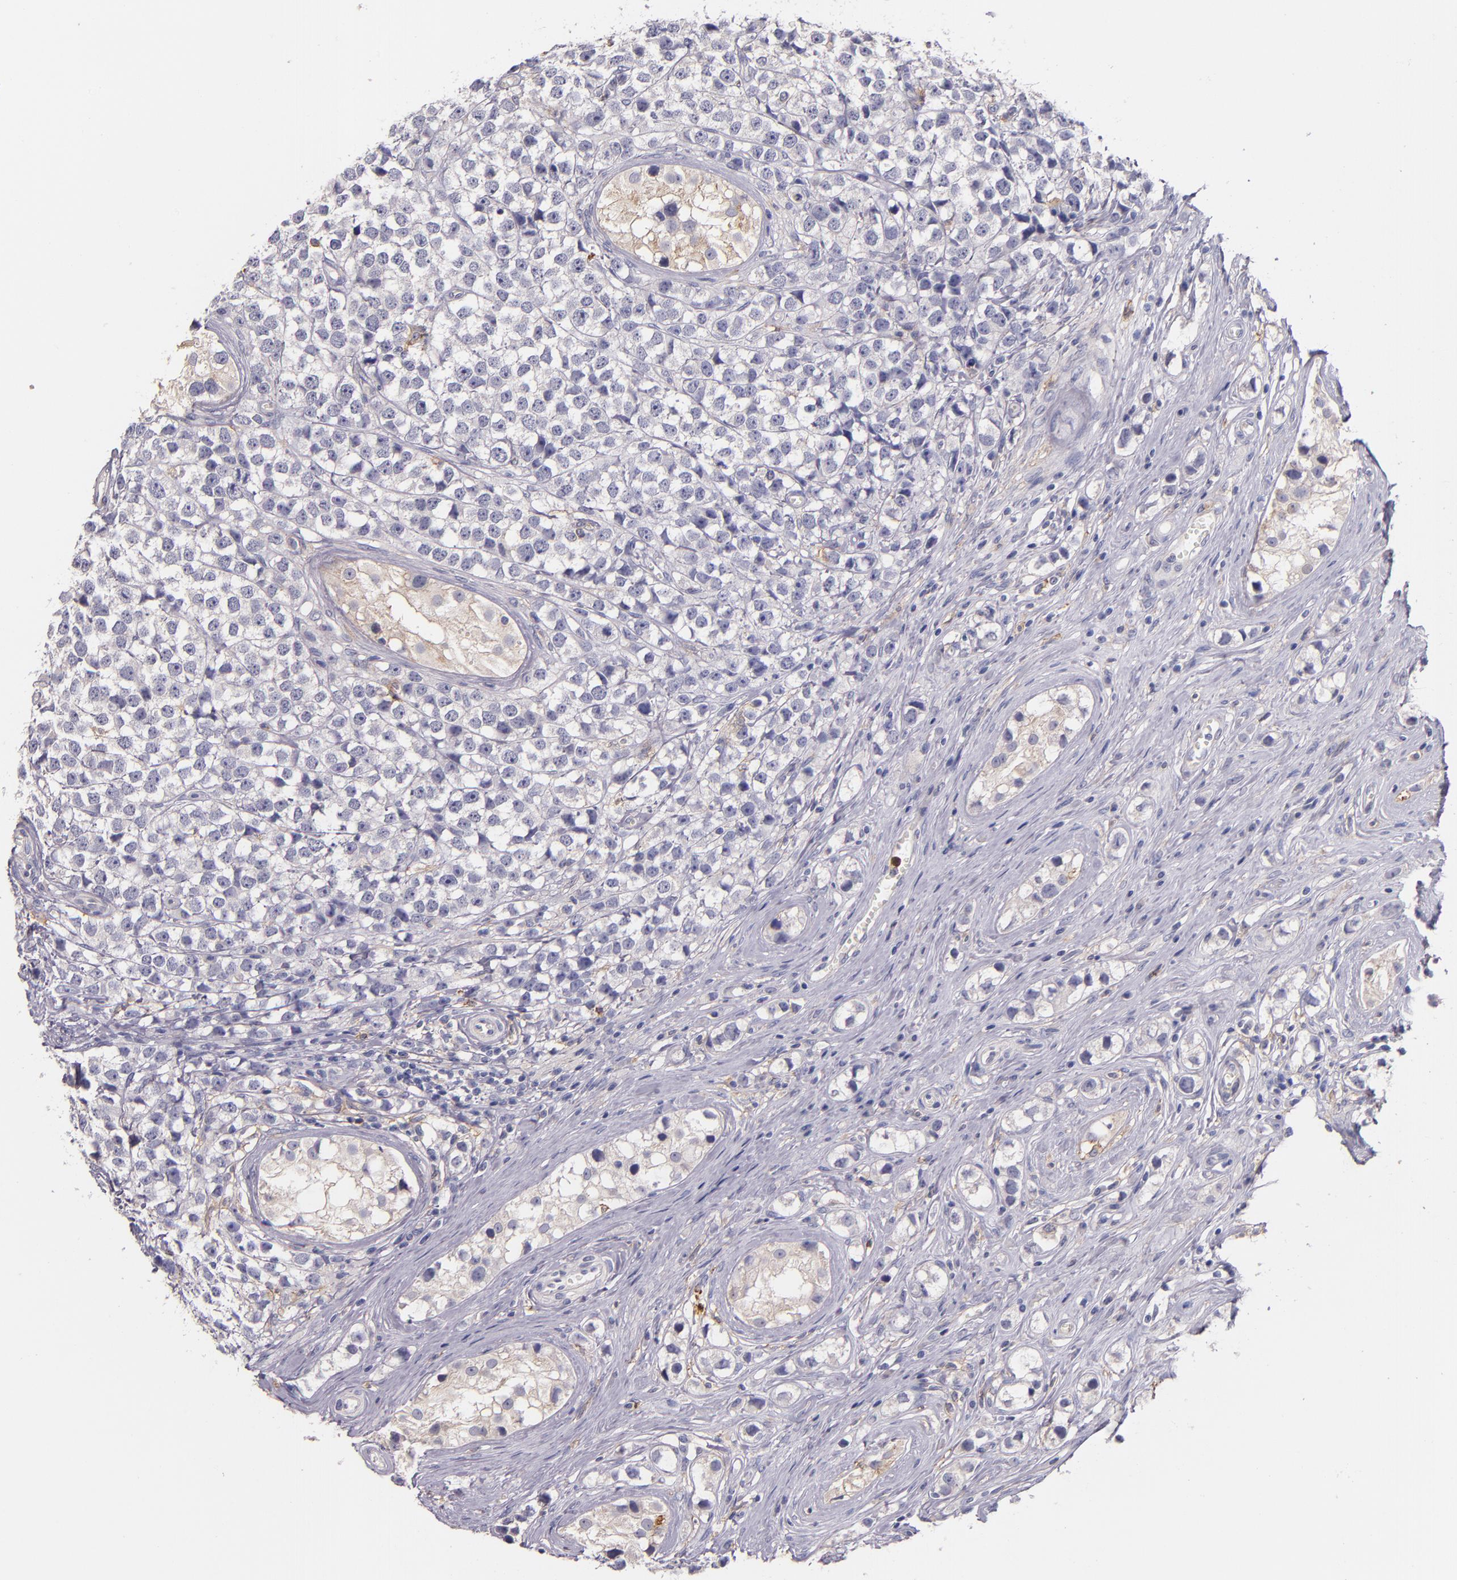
{"staining": {"intensity": "negative", "quantity": "none", "location": "none"}, "tissue": "testis cancer", "cell_type": "Tumor cells", "image_type": "cancer", "snomed": [{"axis": "morphology", "description": "Seminoma, NOS"}, {"axis": "topography", "description": "Testis"}], "caption": "Tumor cells are negative for brown protein staining in testis cancer.", "gene": "C5AR1", "patient": {"sex": "male", "age": 25}}